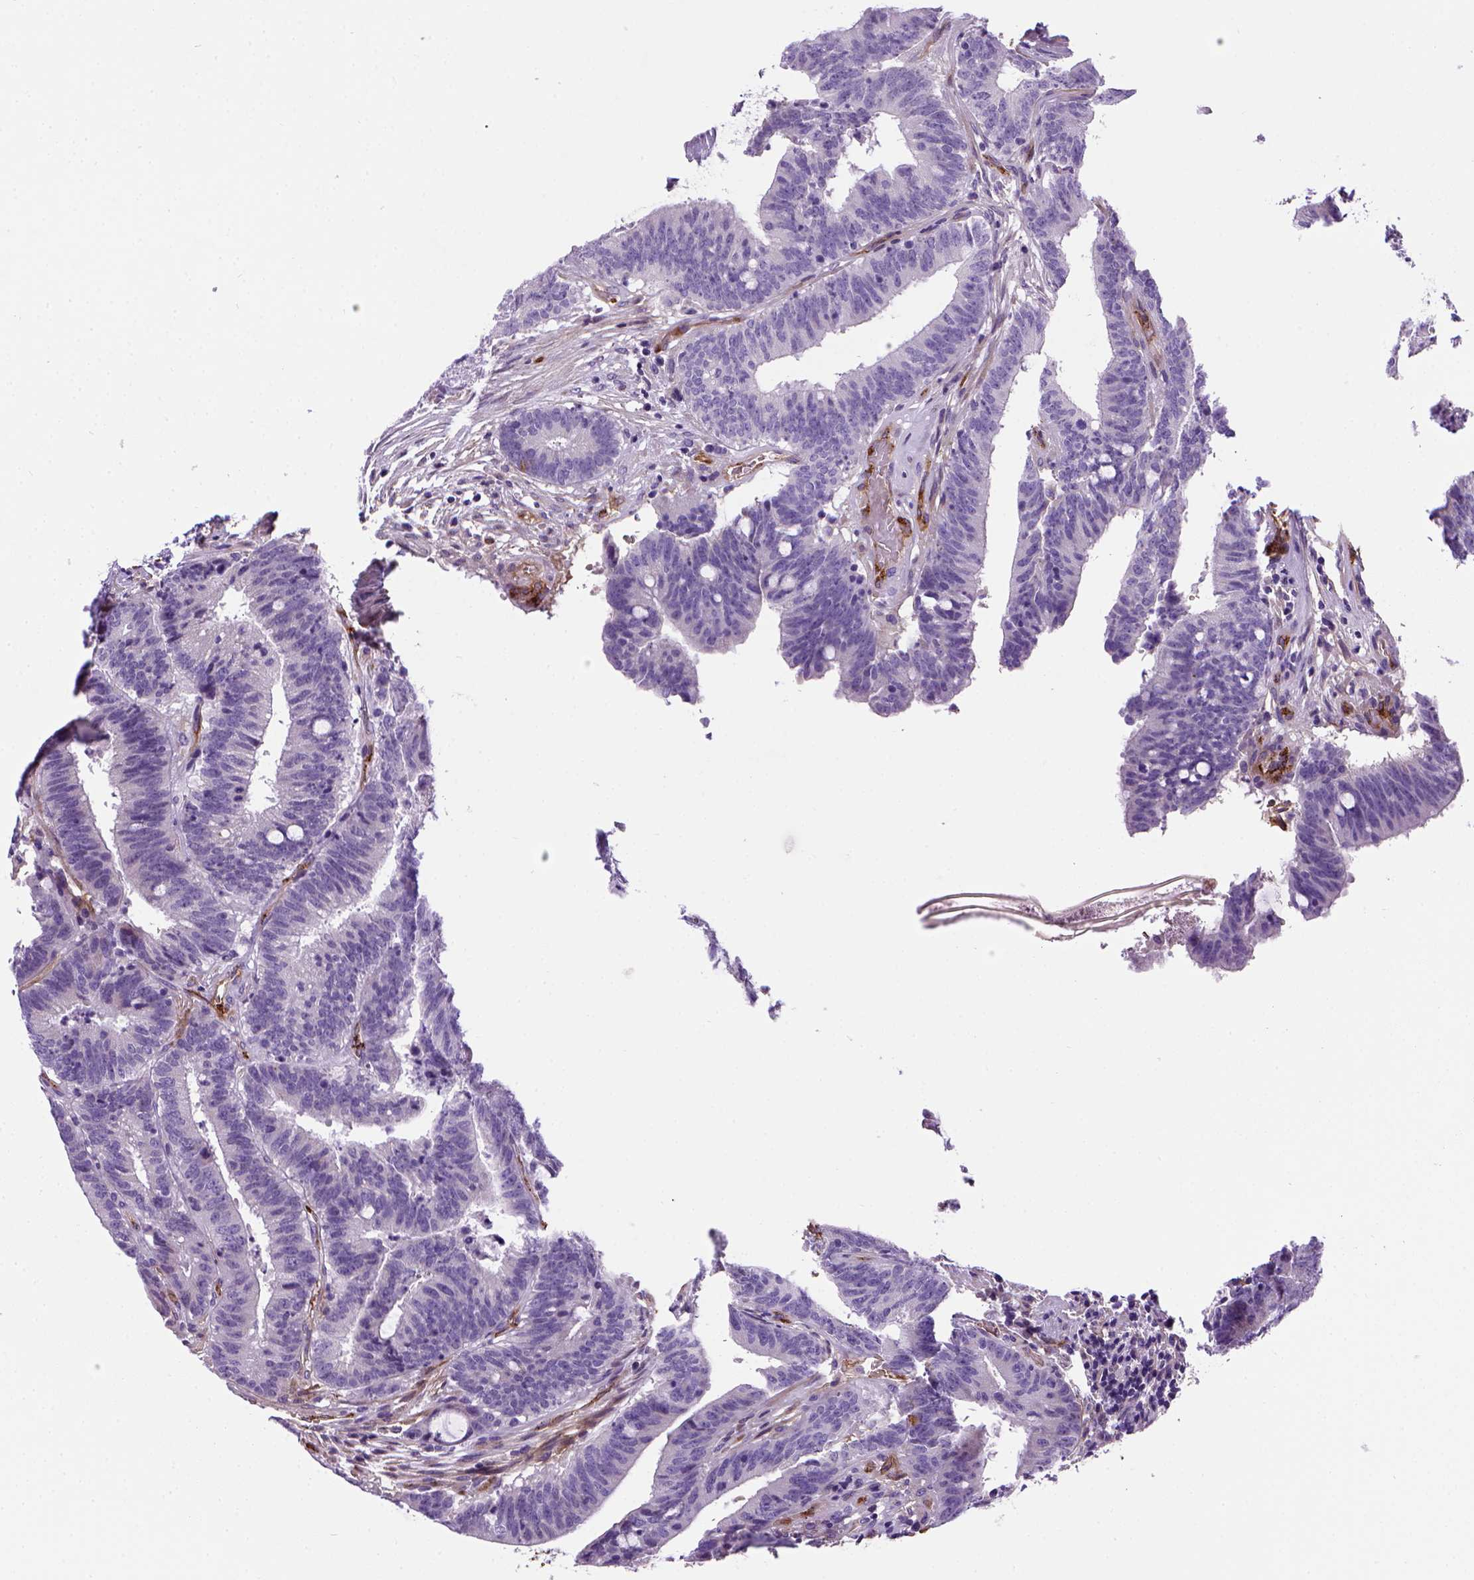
{"staining": {"intensity": "negative", "quantity": "none", "location": "none"}, "tissue": "colorectal cancer", "cell_type": "Tumor cells", "image_type": "cancer", "snomed": [{"axis": "morphology", "description": "Adenocarcinoma, NOS"}, {"axis": "topography", "description": "Colon"}], "caption": "This is an immunohistochemistry micrograph of human colorectal cancer. There is no expression in tumor cells.", "gene": "VWF", "patient": {"sex": "female", "age": 43}}